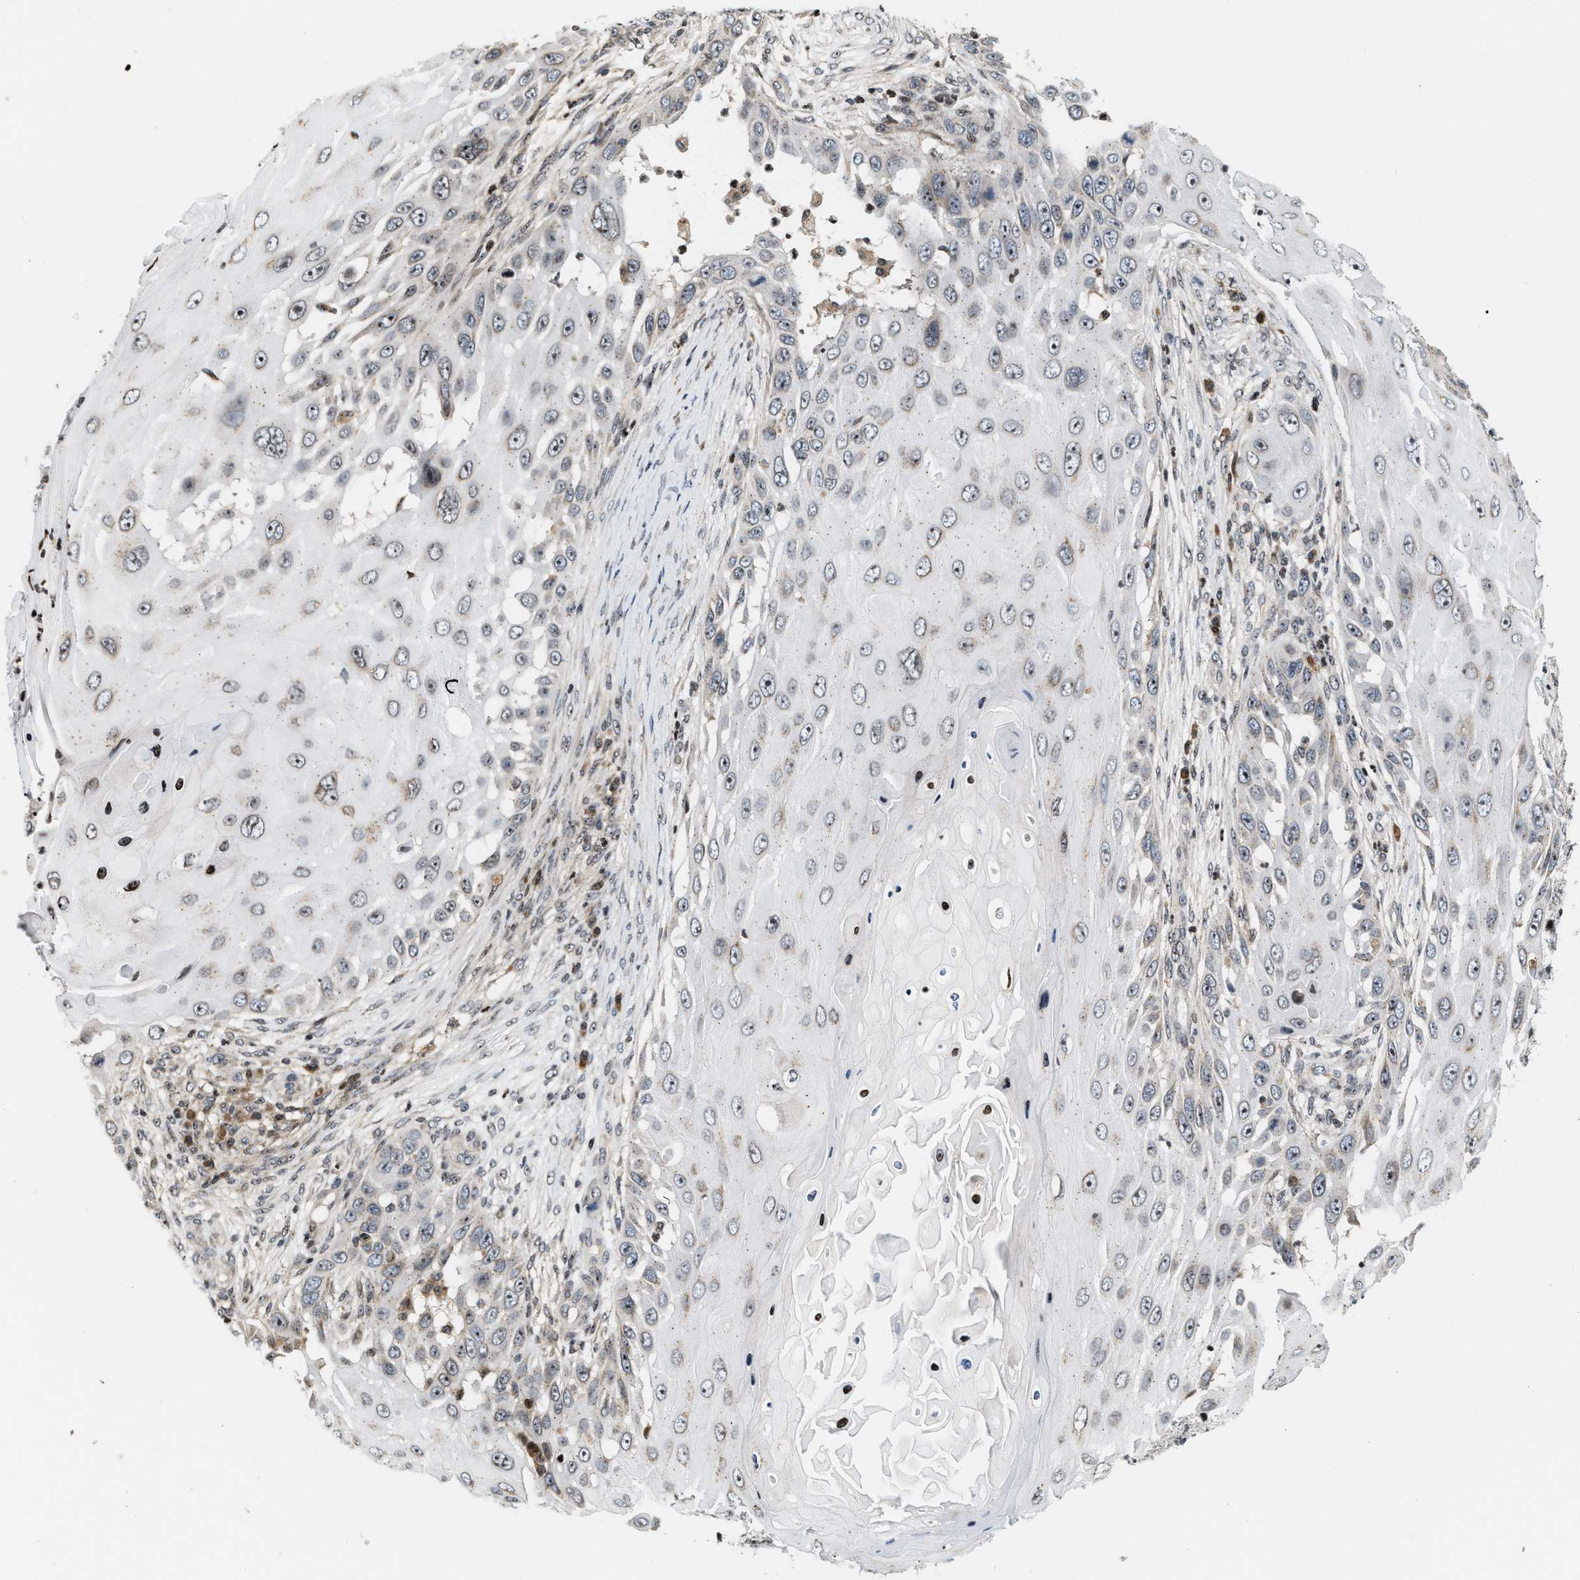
{"staining": {"intensity": "weak", "quantity": "<25%", "location": "nuclear"}, "tissue": "skin cancer", "cell_type": "Tumor cells", "image_type": "cancer", "snomed": [{"axis": "morphology", "description": "Squamous cell carcinoma, NOS"}, {"axis": "topography", "description": "Skin"}], "caption": "Protein analysis of skin cancer (squamous cell carcinoma) reveals no significant expression in tumor cells.", "gene": "PDZD2", "patient": {"sex": "female", "age": 44}}